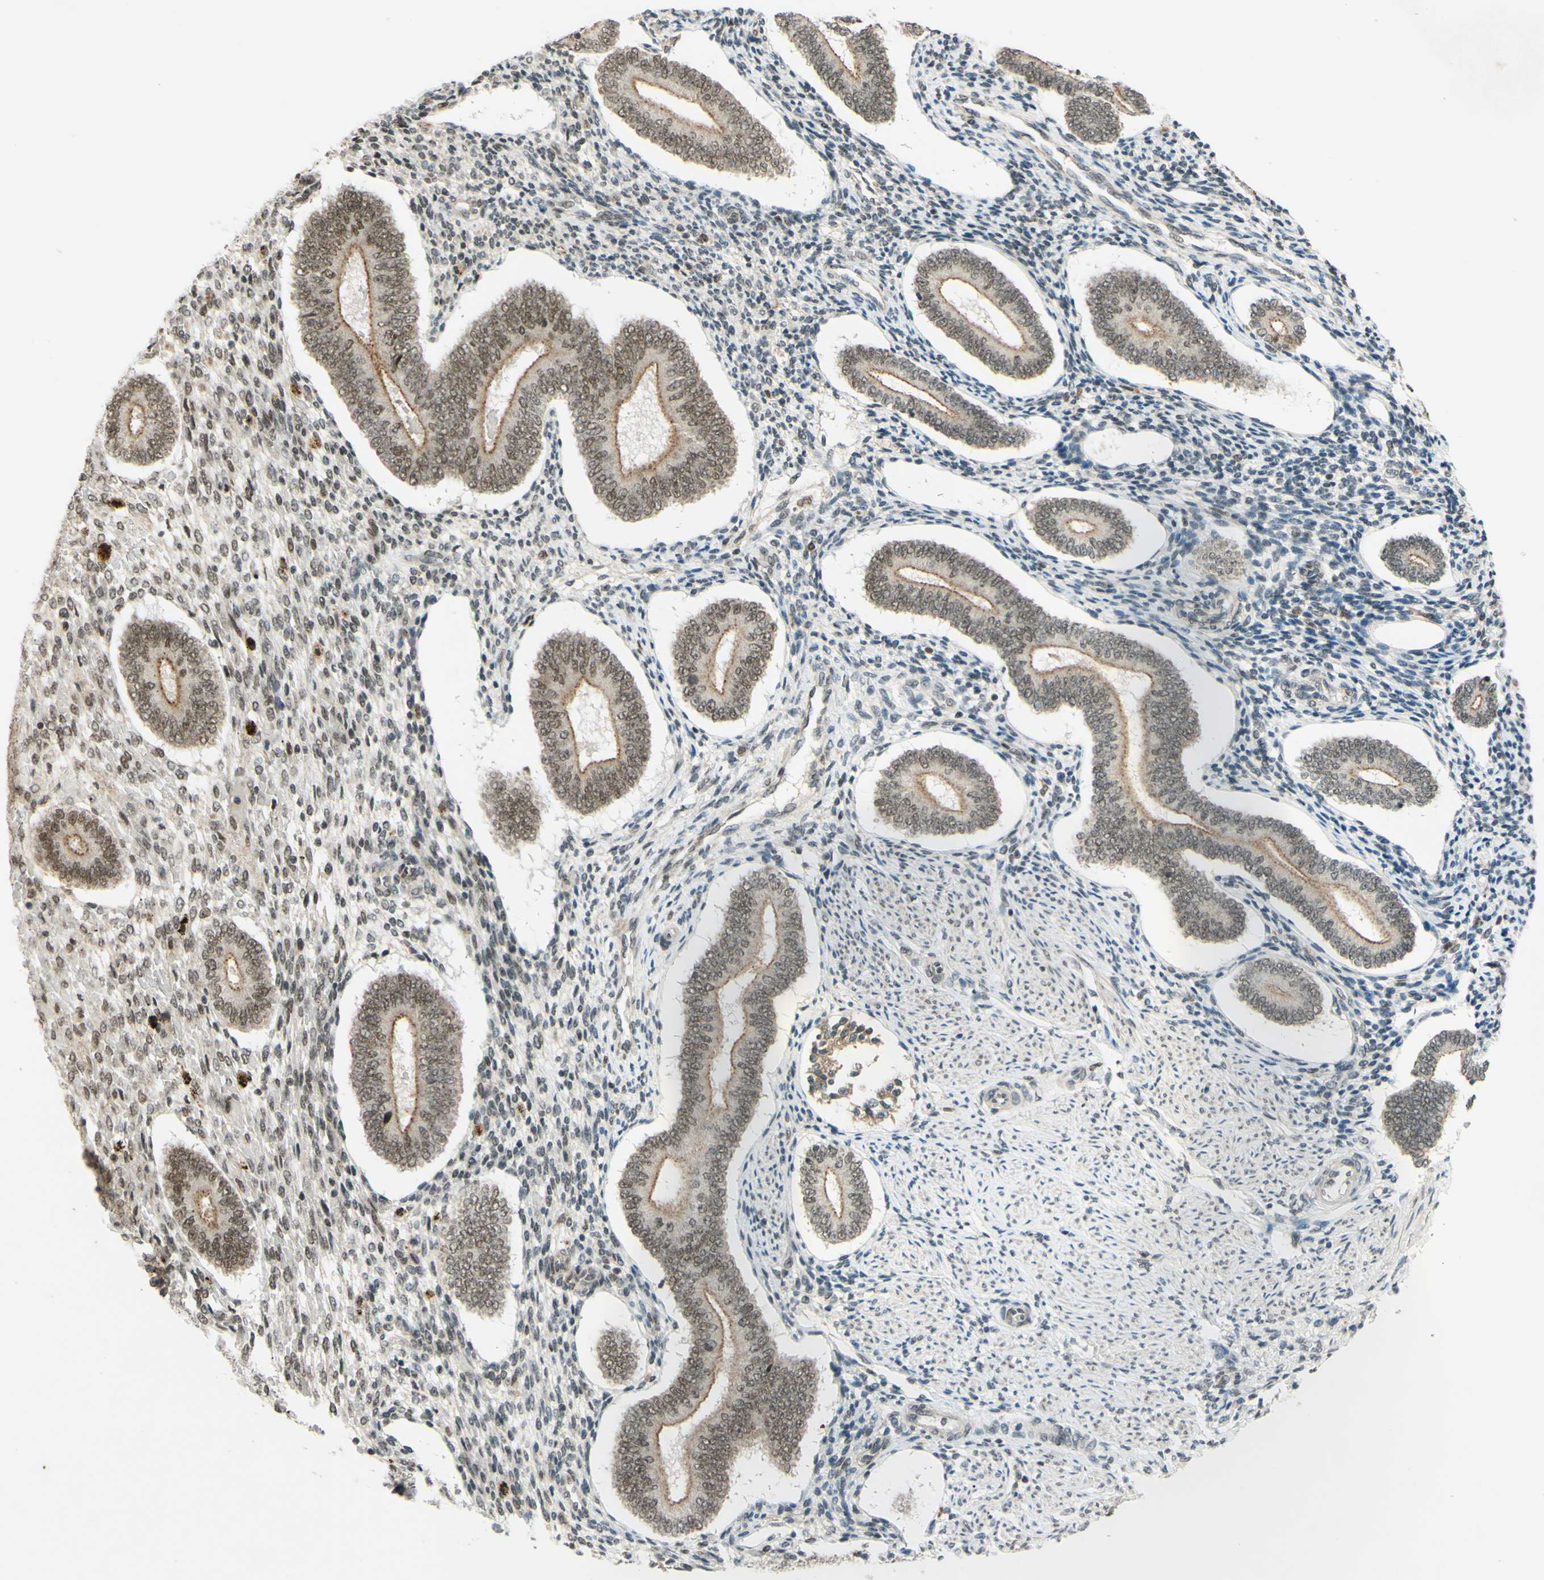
{"staining": {"intensity": "weak", "quantity": "25%-75%", "location": "nuclear"}, "tissue": "endometrium", "cell_type": "Cells in endometrial stroma", "image_type": "normal", "snomed": [{"axis": "morphology", "description": "Normal tissue, NOS"}, {"axis": "topography", "description": "Endometrium"}], "caption": "Brown immunohistochemical staining in normal endometrium demonstrates weak nuclear expression in approximately 25%-75% of cells in endometrial stroma.", "gene": "SMARCB1", "patient": {"sex": "female", "age": 42}}